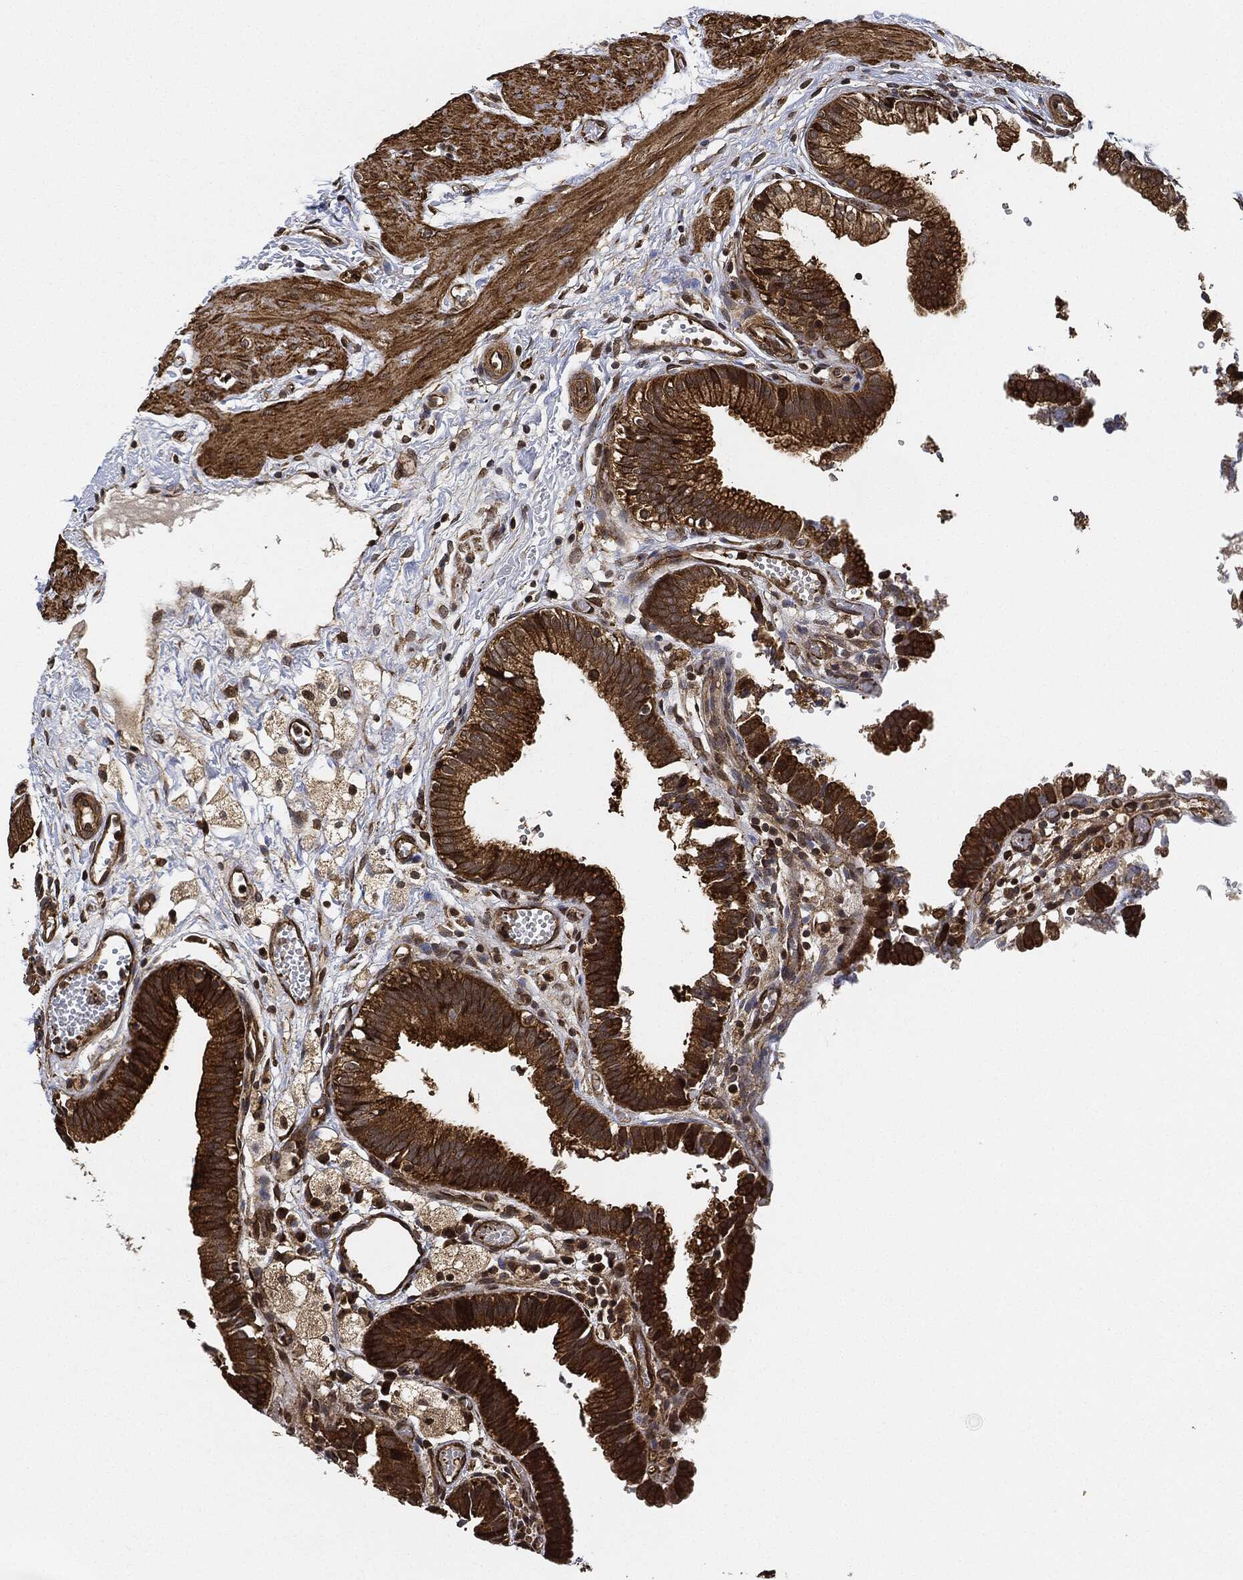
{"staining": {"intensity": "strong", "quantity": ">75%", "location": "cytoplasmic/membranous"}, "tissue": "gallbladder", "cell_type": "Glandular cells", "image_type": "normal", "snomed": [{"axis": "morphology", "description": "Normal tissue, NOS"}, {"axis": "topography", "description": "Gallbladder"}], "caption": "Immunohistochemical staining of benign human gallbladder shows strong cytoplasmic/membranous protein positivity in approximately >75% of glandular cells.", "gene": "CEP290", "patient": {"sex": "female", "age": 24}}